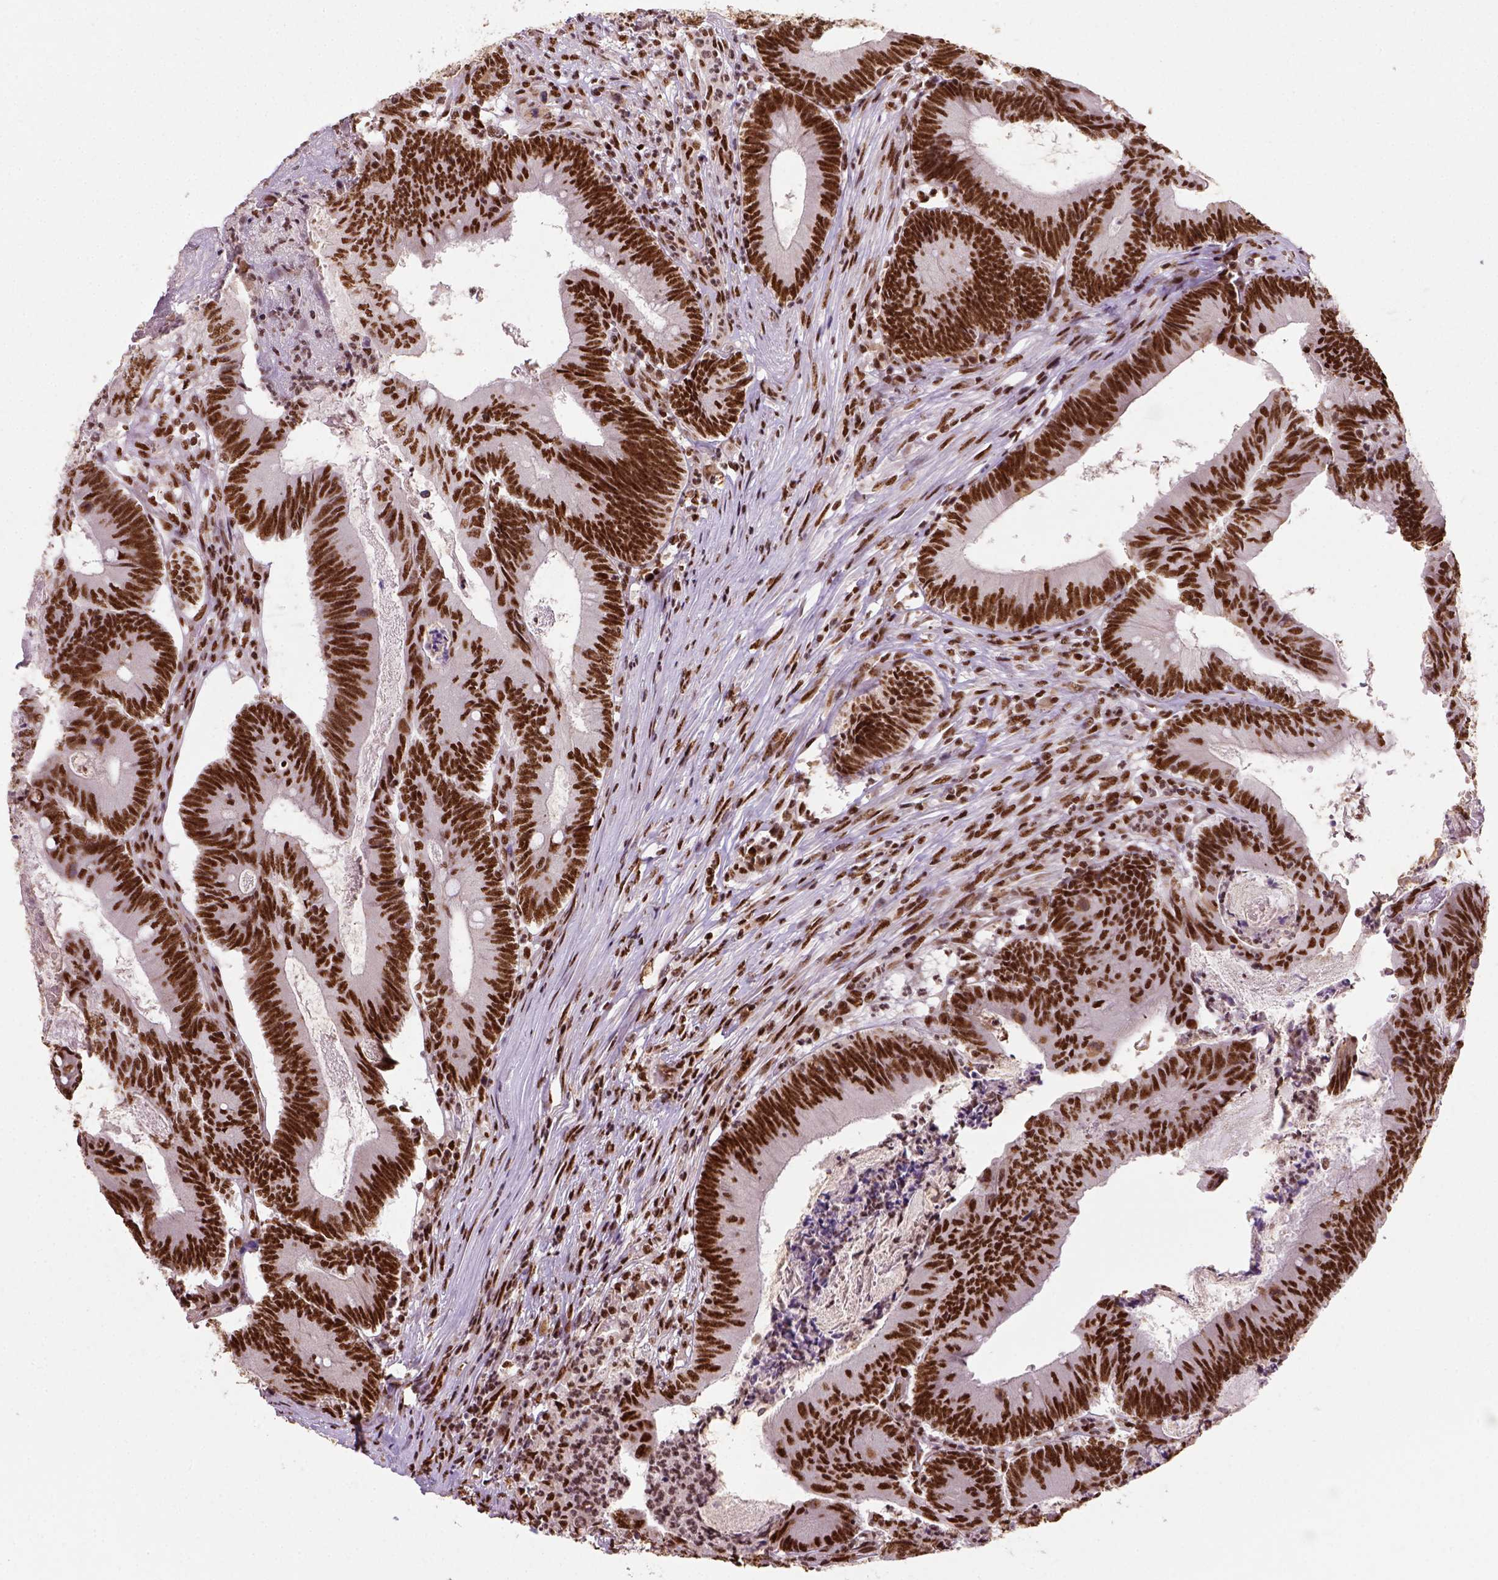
{"staining": {"intensity": "strong", "quantity": ">75%", "location": "nuclear"}, "tissue": "colorectal cancer", "cell_type": "Tumor cells", "image_type": "cancer", "snomed": [{"axis": "morphology", "description": "Adenocarcinoma, NOS"}, {"axis": "topography", "description": "Colon"}], "caption": "IHC photomicrograph of adenocarcinoma (colorectal) stained for a protein (brown), which shows high levels of strong nuclear staining in approximately >75% of tumor cells.", "gene": "CCAR1", "patient": {"sex": "female", "age": 70}}